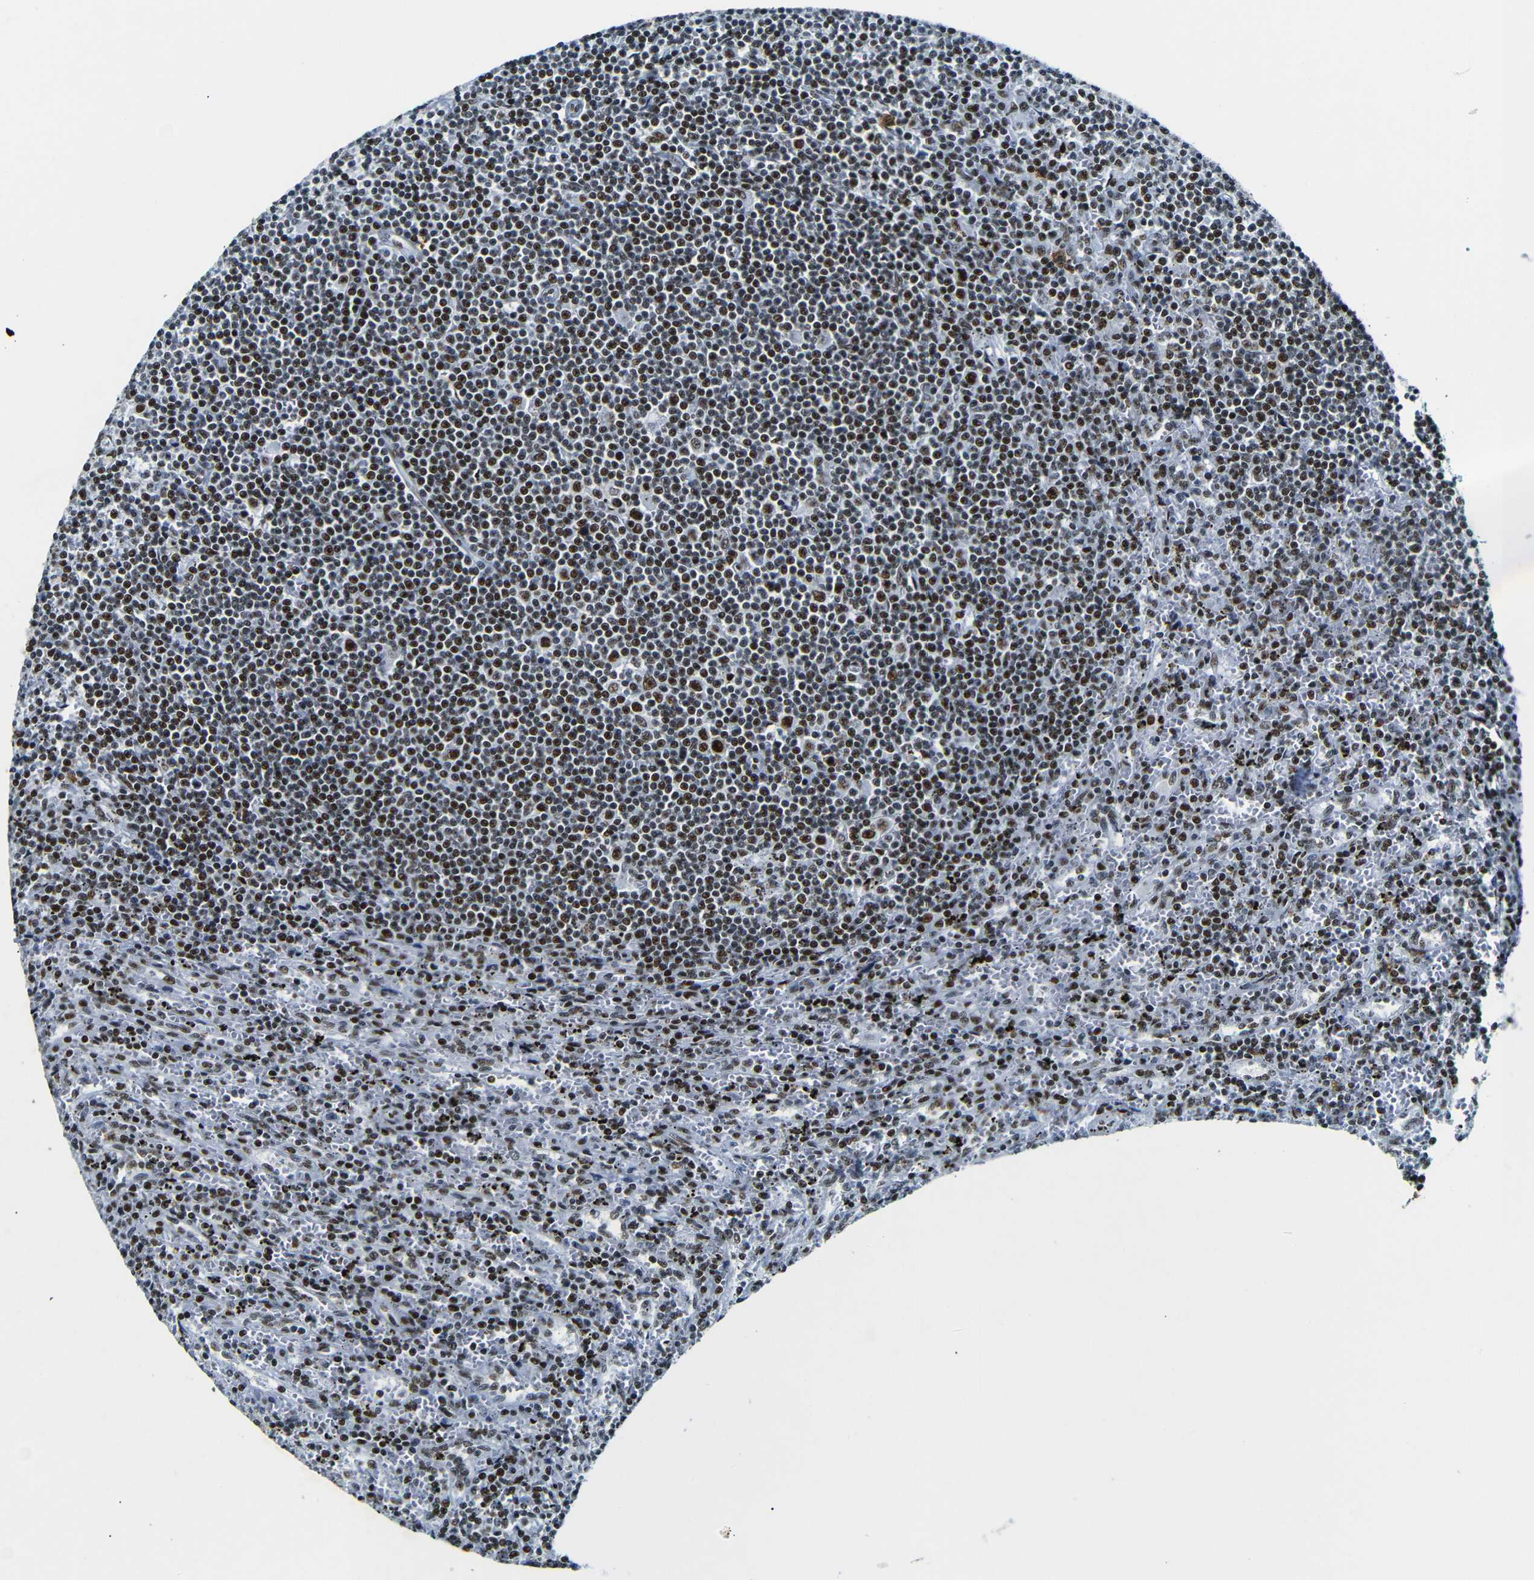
{"staining": {"intensity": "strong", "quantity": ">75%", "location": "nuclear"}, "tissue": "lymphoma", "cell_type": "Tumor cells", "image_type": "cancer", "snomed": [{"axis": "morphology", "description": "Malignant lymphoma, non-Hodgkin's type, Low grade"}, {"axis": "topography", "description": "Spleen"}], "caption": "A histopathology image of human lymphoma stained for a protein reveals strong nuclear brown staining in tumor cells.", "gene": "SRSF1", "patient": {"sex": "male", "age": 76}}